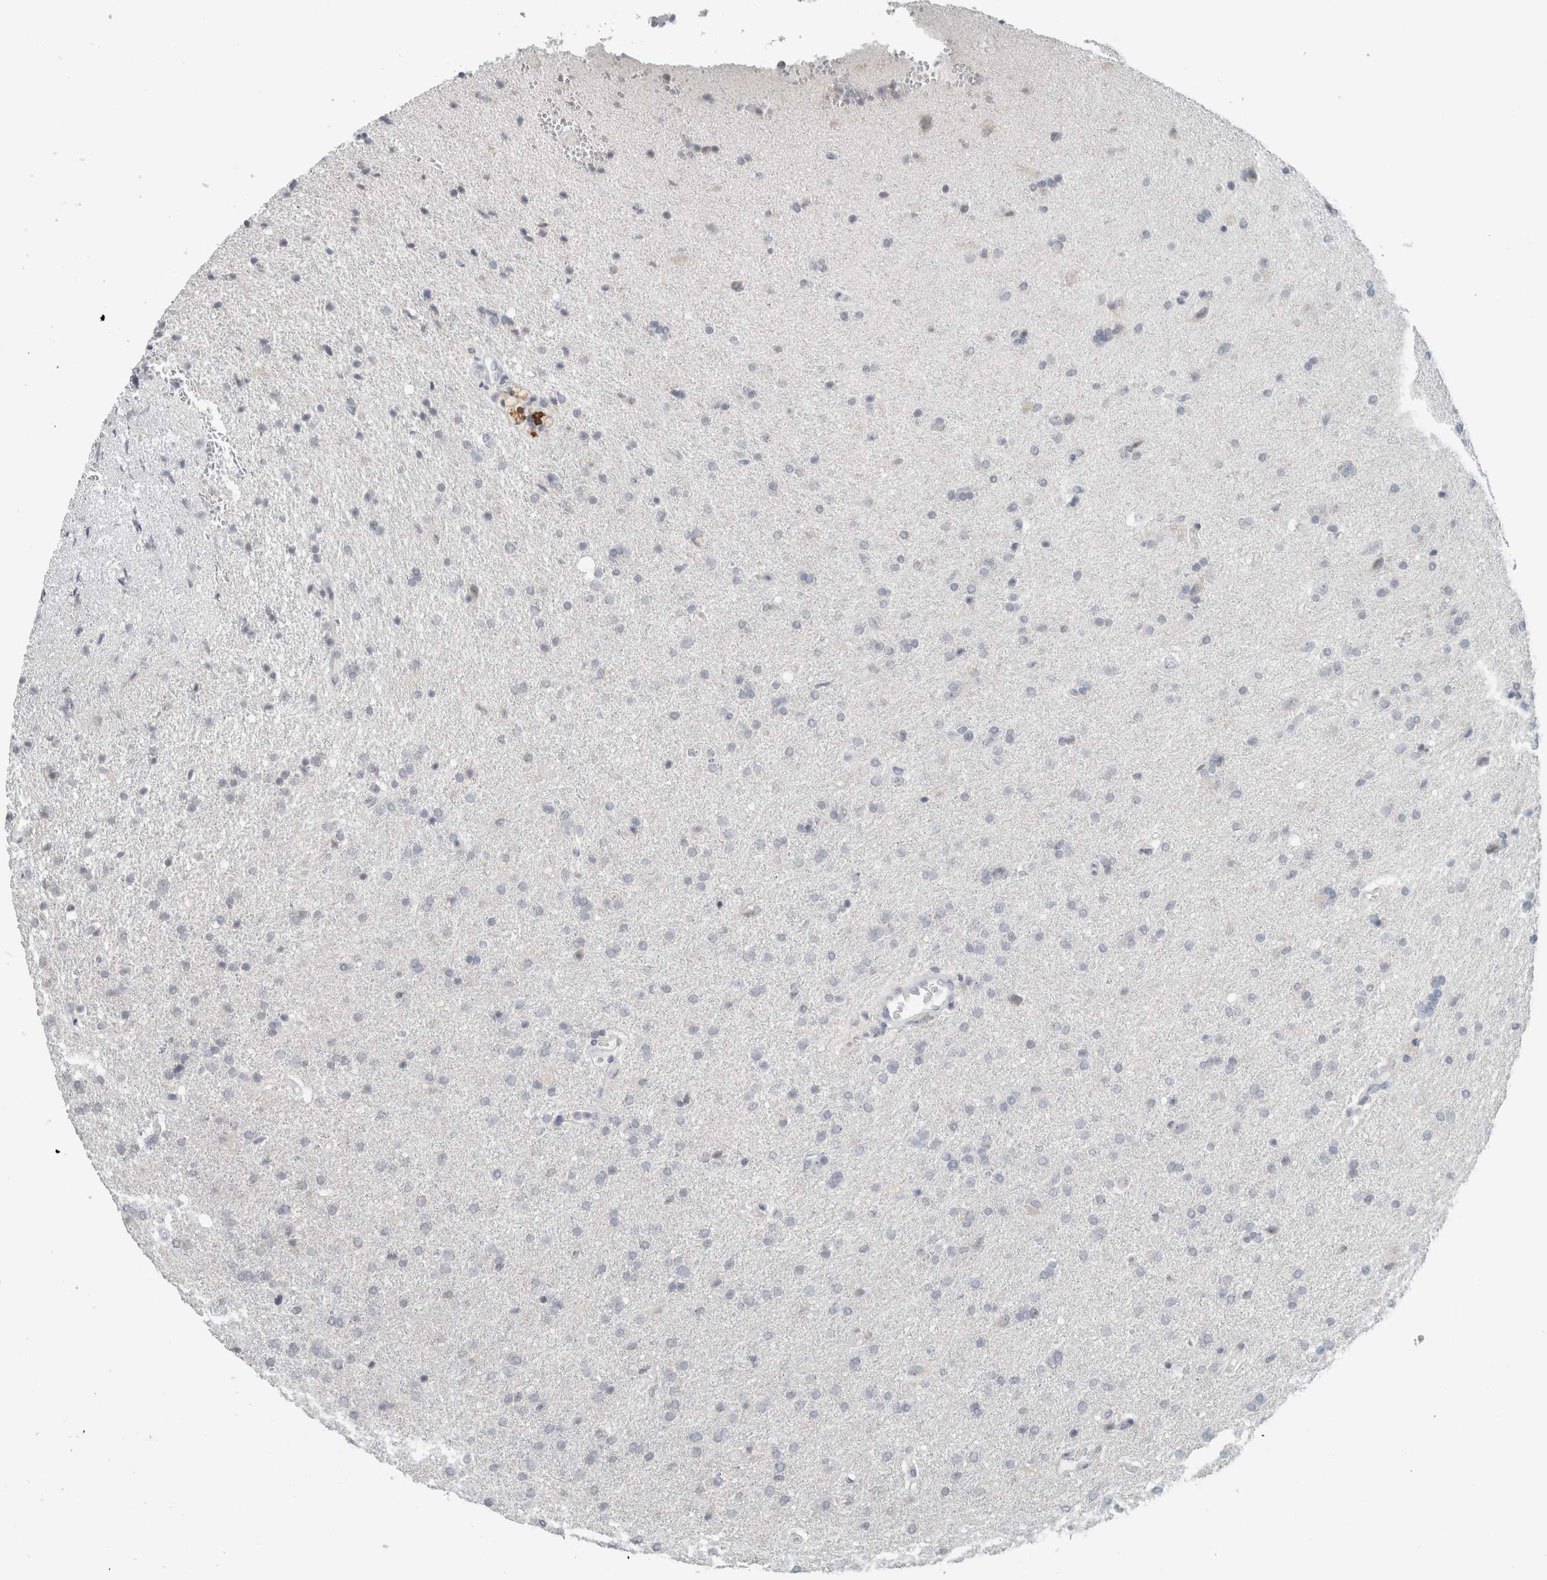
{"staining": {"intensity": "negative", "quantity": "none", "location": "none"}, "tissue": "glioma", "cell_type": "Tumor cells", "image_type": "cancer", "snomed": [{"axis": "morphology", "description": "Glioma, malignant, High grade"}, {"axis": "topography", "description": "Brain"}], "caption": "This is a photomicrograph of IHC staining of glioma, which shows no expression in tumor cells.", "gene": "TRIT1", "patient": {"sex": "male", "age": 72}}